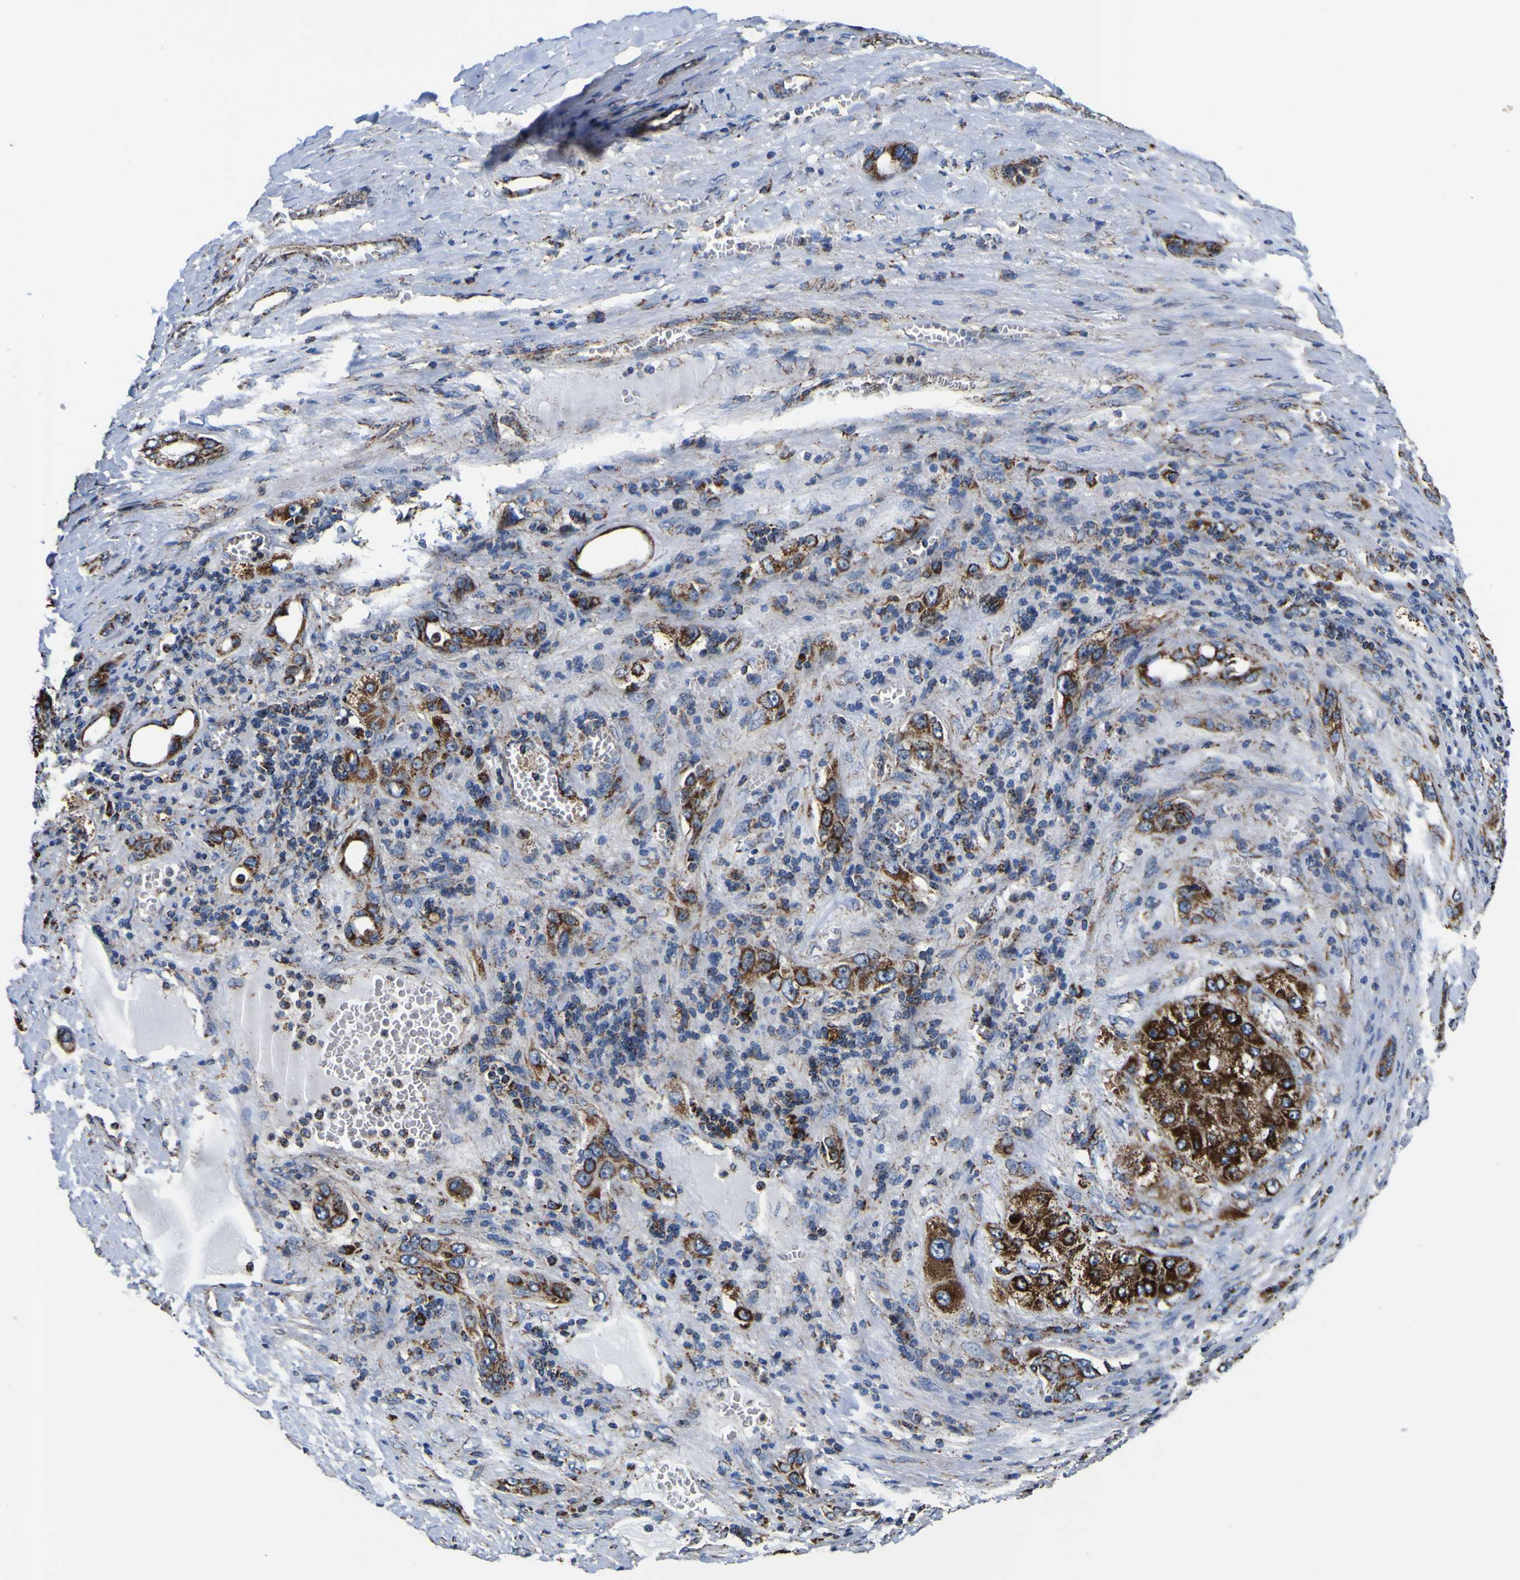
{"staining": {"intensity": "strong", "quantity": ">75%", "location": "cytoplasmic/membranous"}, "tissue": "liver cancer", "cell_type": "Tumor cells", "image_type": "cancer", "snomed": [{"axis": "morphology", "description": "Carcinoma, Hepatocellular, NOS"}, {"axis": "topography", "description": "Liver"}], "caption": "This is an image of immunohistochemistry (IHC) staining of hepatocellular carcinoma (liver), which shows strong expression in the cytoplasmic/membranous of tumor cells.", "gene": "PTRH2", "patient": {"sex": "female", "age": 73}}